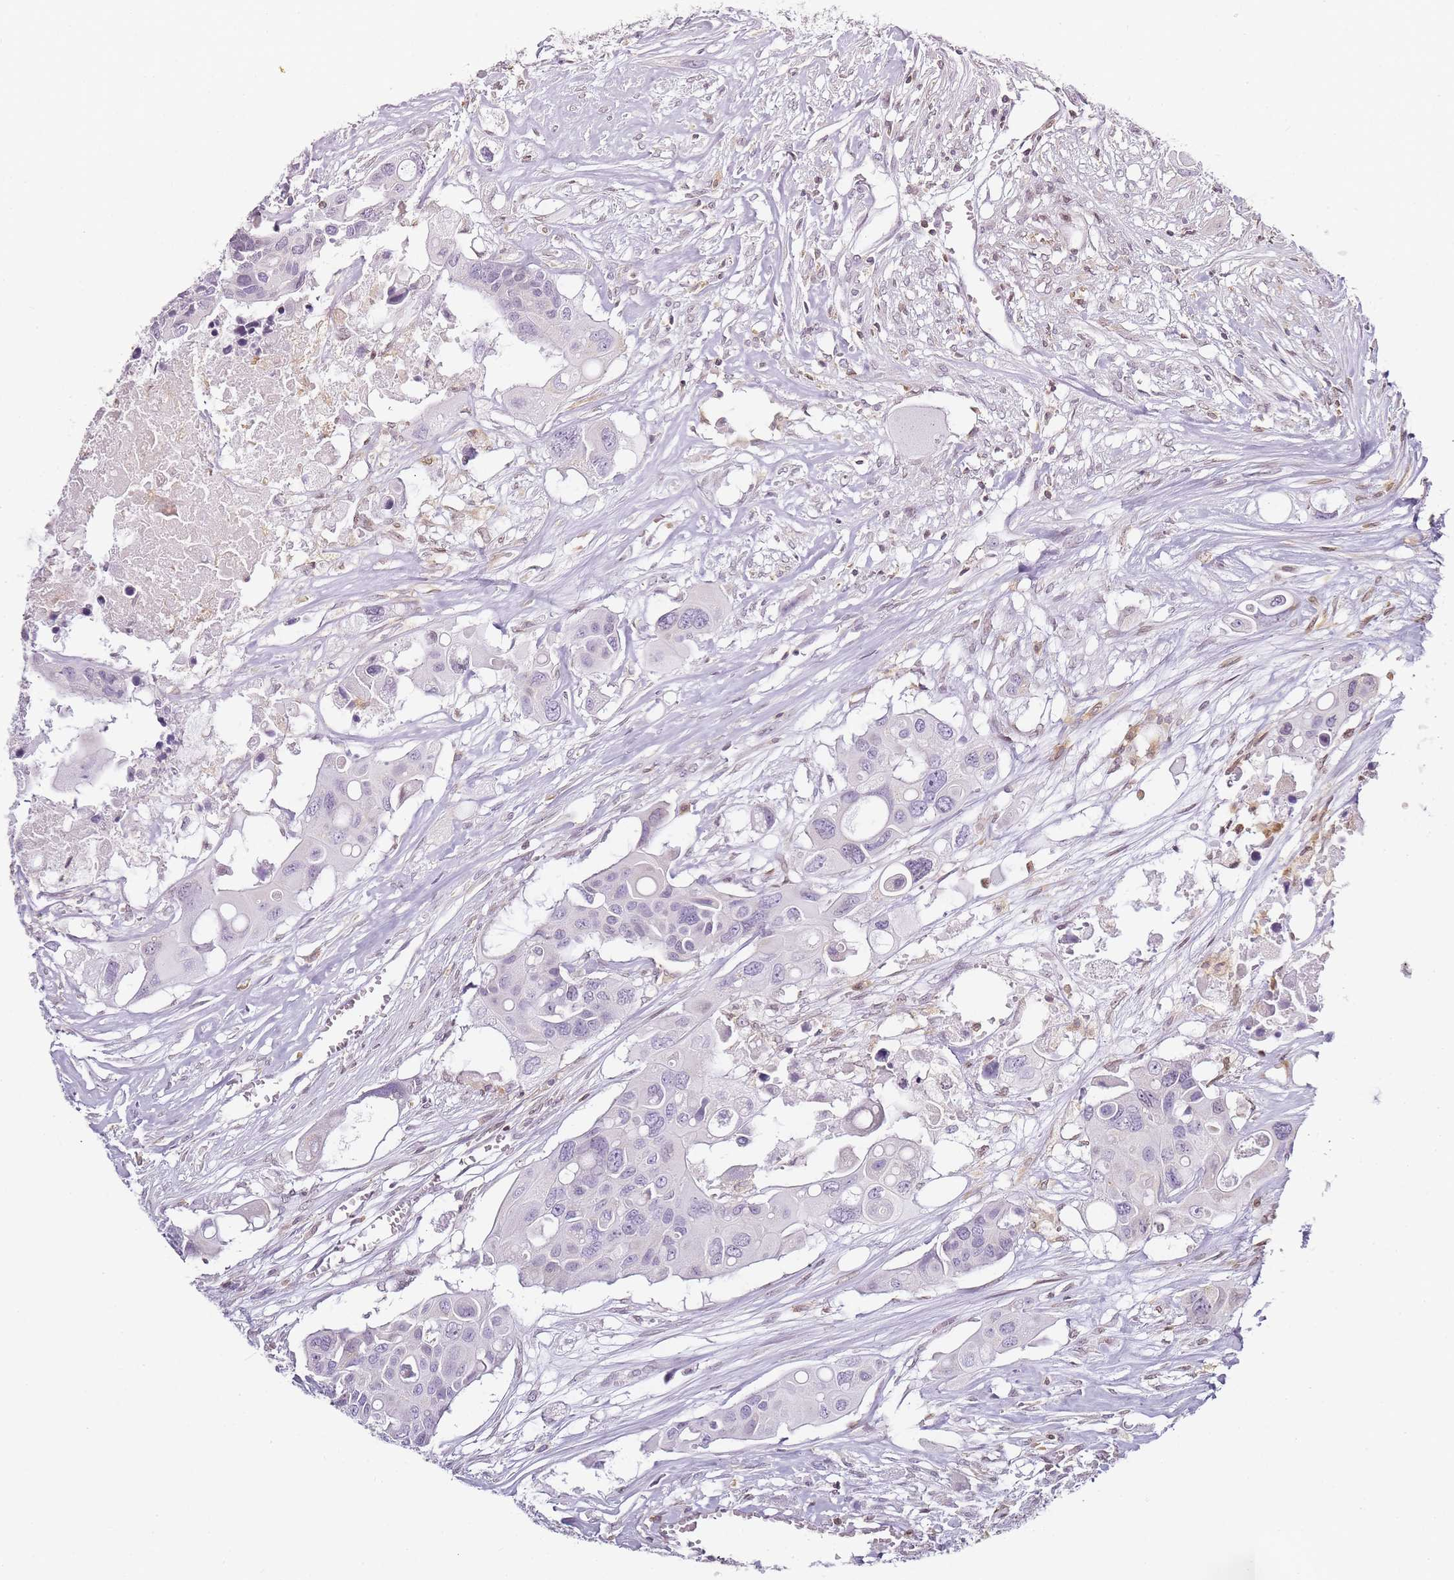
{"staining": {"intensity": "negative", "quantity": "none", "location": "none"}, "tissue": "colorectal cancer", "cell_type": "Tumor cells", "image_type": "cancer", "snomed": [{"axis": "morphology", "description": "Adenocarcinoma, NOS"}, {"axis": "topography", "description": "Colon"}], "caption": "There is no significant expression in tumor cells of colorectal cancer.", "gene": "JAKMIP1", "patient": {"sex": "male", "age": 77}}